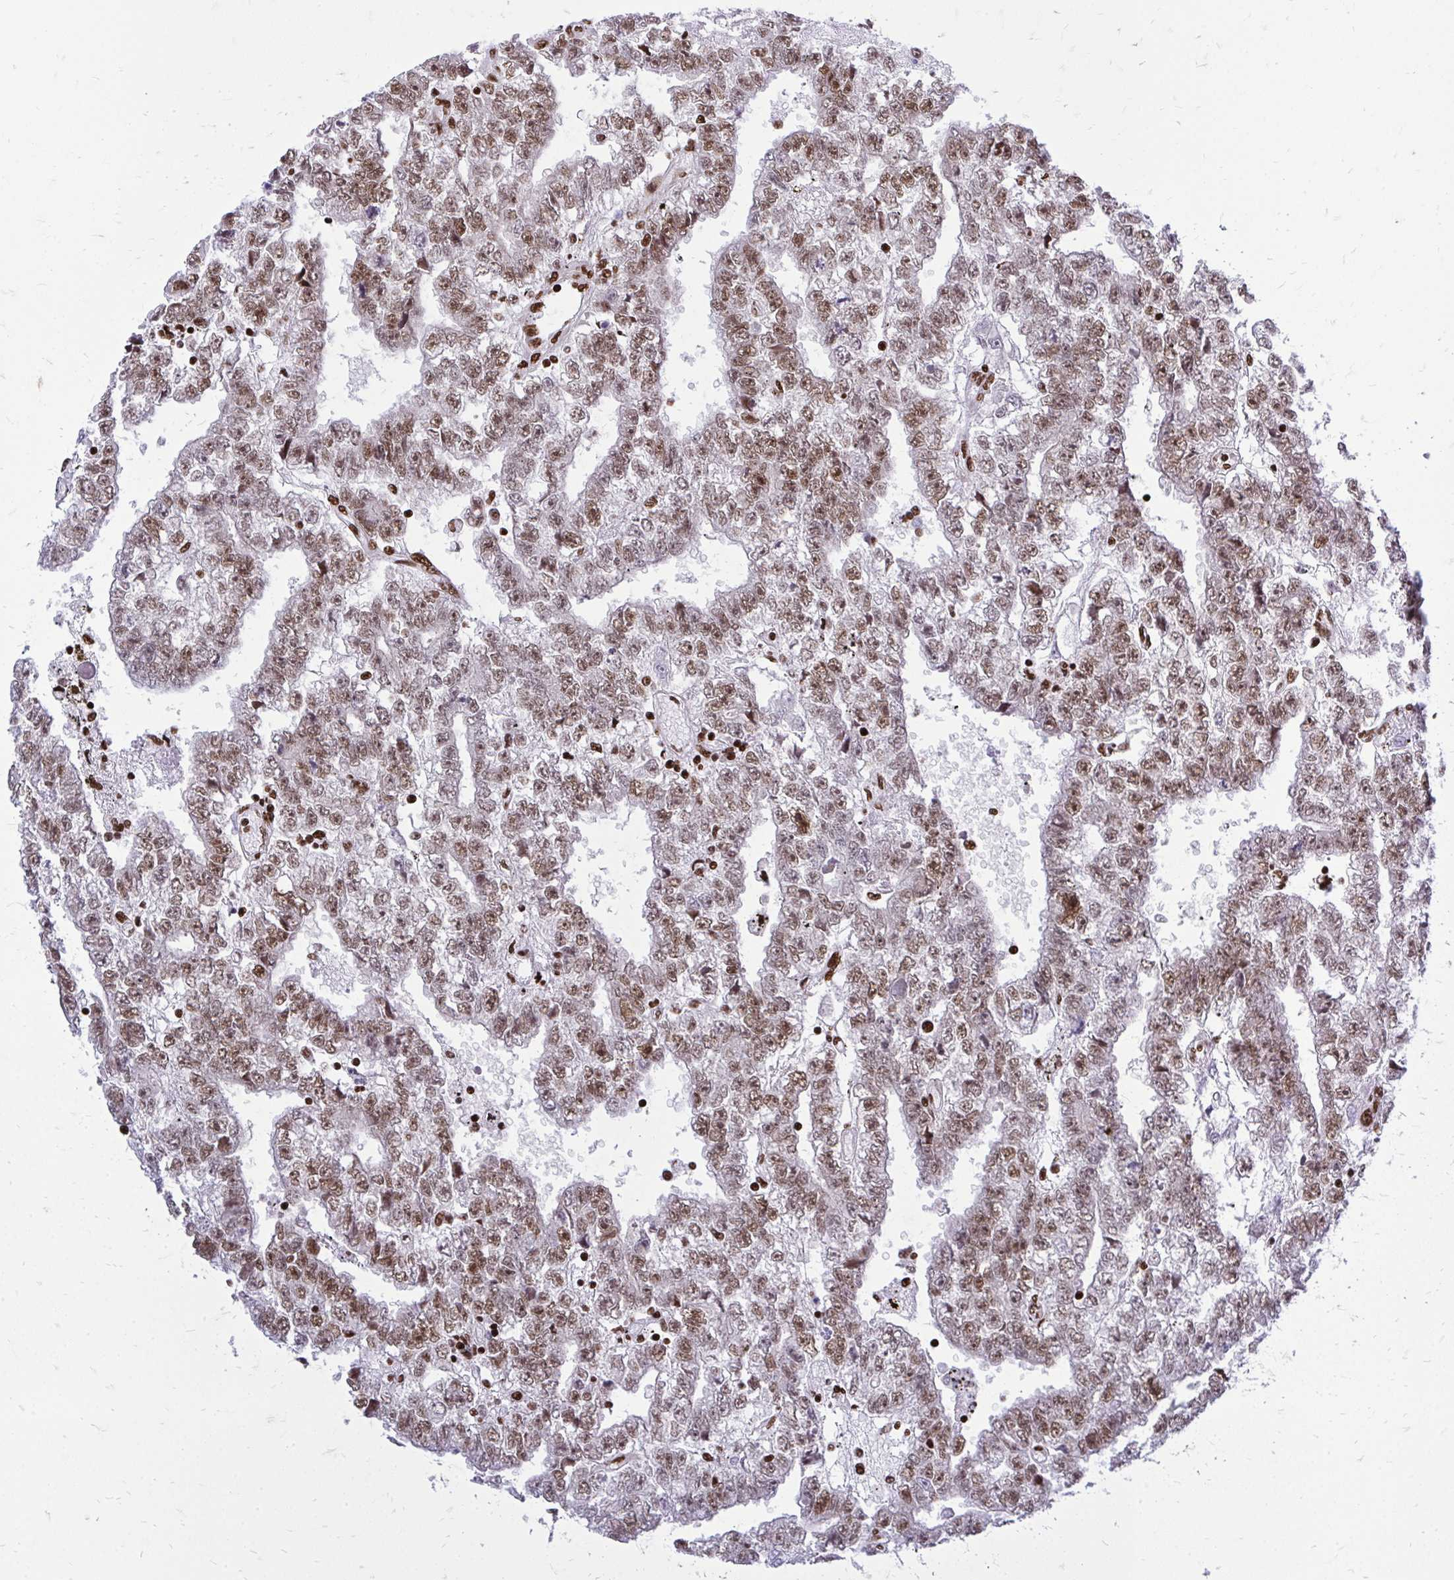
{"staining": {"intensity": "moderate", "quantity": ">75%", "location": "nuclear"}, "tissue": "testis cancer", "cell_type": "Tumor cells", "image_type": "cancer", "snomed": [{"axis": "morphology", "description": "Carcinoma, Embryonal, NOS"}, {"axis": "topography", "description": "Testis"}], "caption": "Immunohistochemistry (IHC) of testis cancer (embryonal carcinoma) shows medium levels of moderate nuclear expression in approximately >75% of tumor cells. (IHC, brightfield microscopy, high magnification).", "gene": "TBL1Y", "patient": {"sex": "male", "age": 25}}